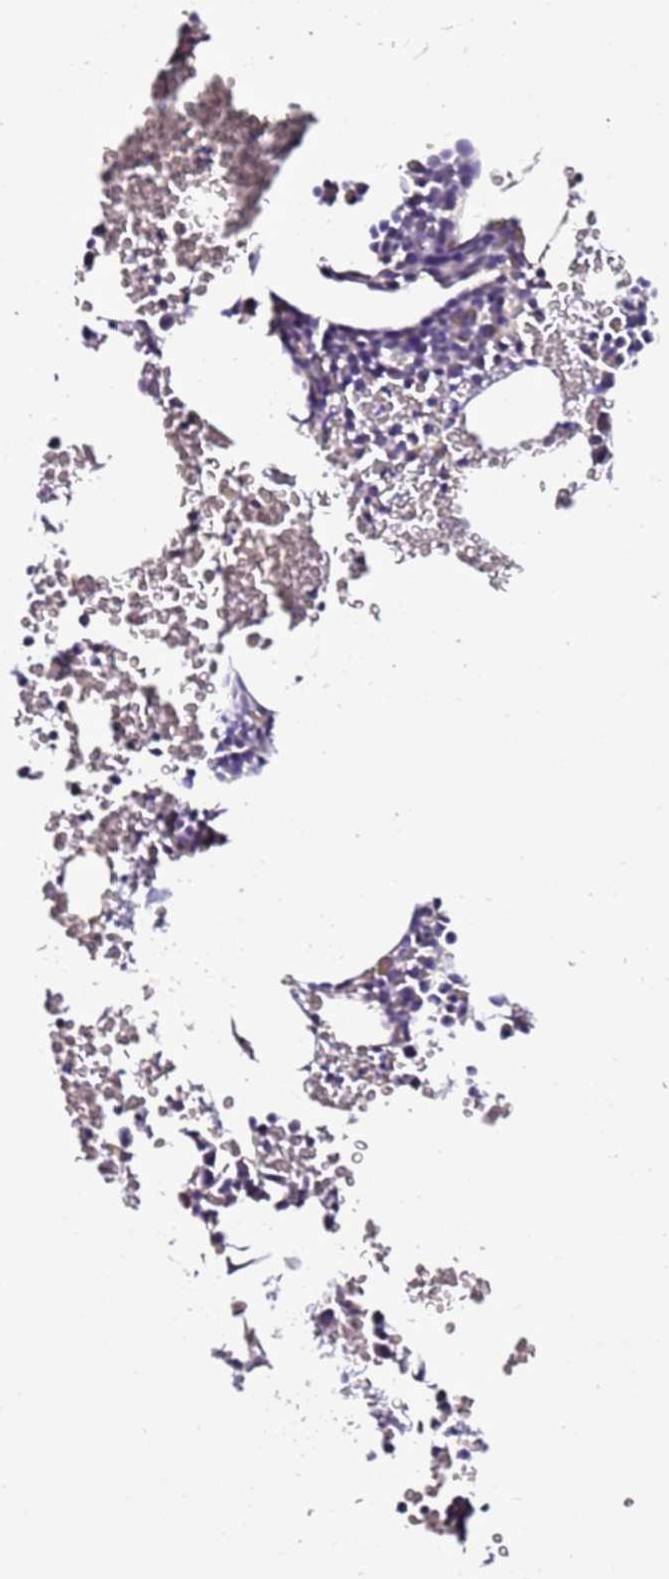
{"staining": {"intensity": "negative", "quantity": "none", "location": "none"}, "tissue": "bone marrow", "cell_type": "Hematopoietic cells", "image_type": "normal", "snomed": [{"axis": "morphology", "description": "Normal tissue, NOS"}, {"axis": "morphology", "description": "Inflammation, NOS"}, {"axis": "topography", "description": "Bone marrow"}], "caption": "High power microscopy micrograph of an IHC photomicrograph of unremarkable bone marrow, revealing no significant expression in hematopoietic cells. The staining was performed using DAB to visualize the protein expression in brown, while the nuclei were stained in blue with hematoxylin (Magnification: 20x).", "gene": "SMIM4", "patient": {"sex": "female", "age": 78}}